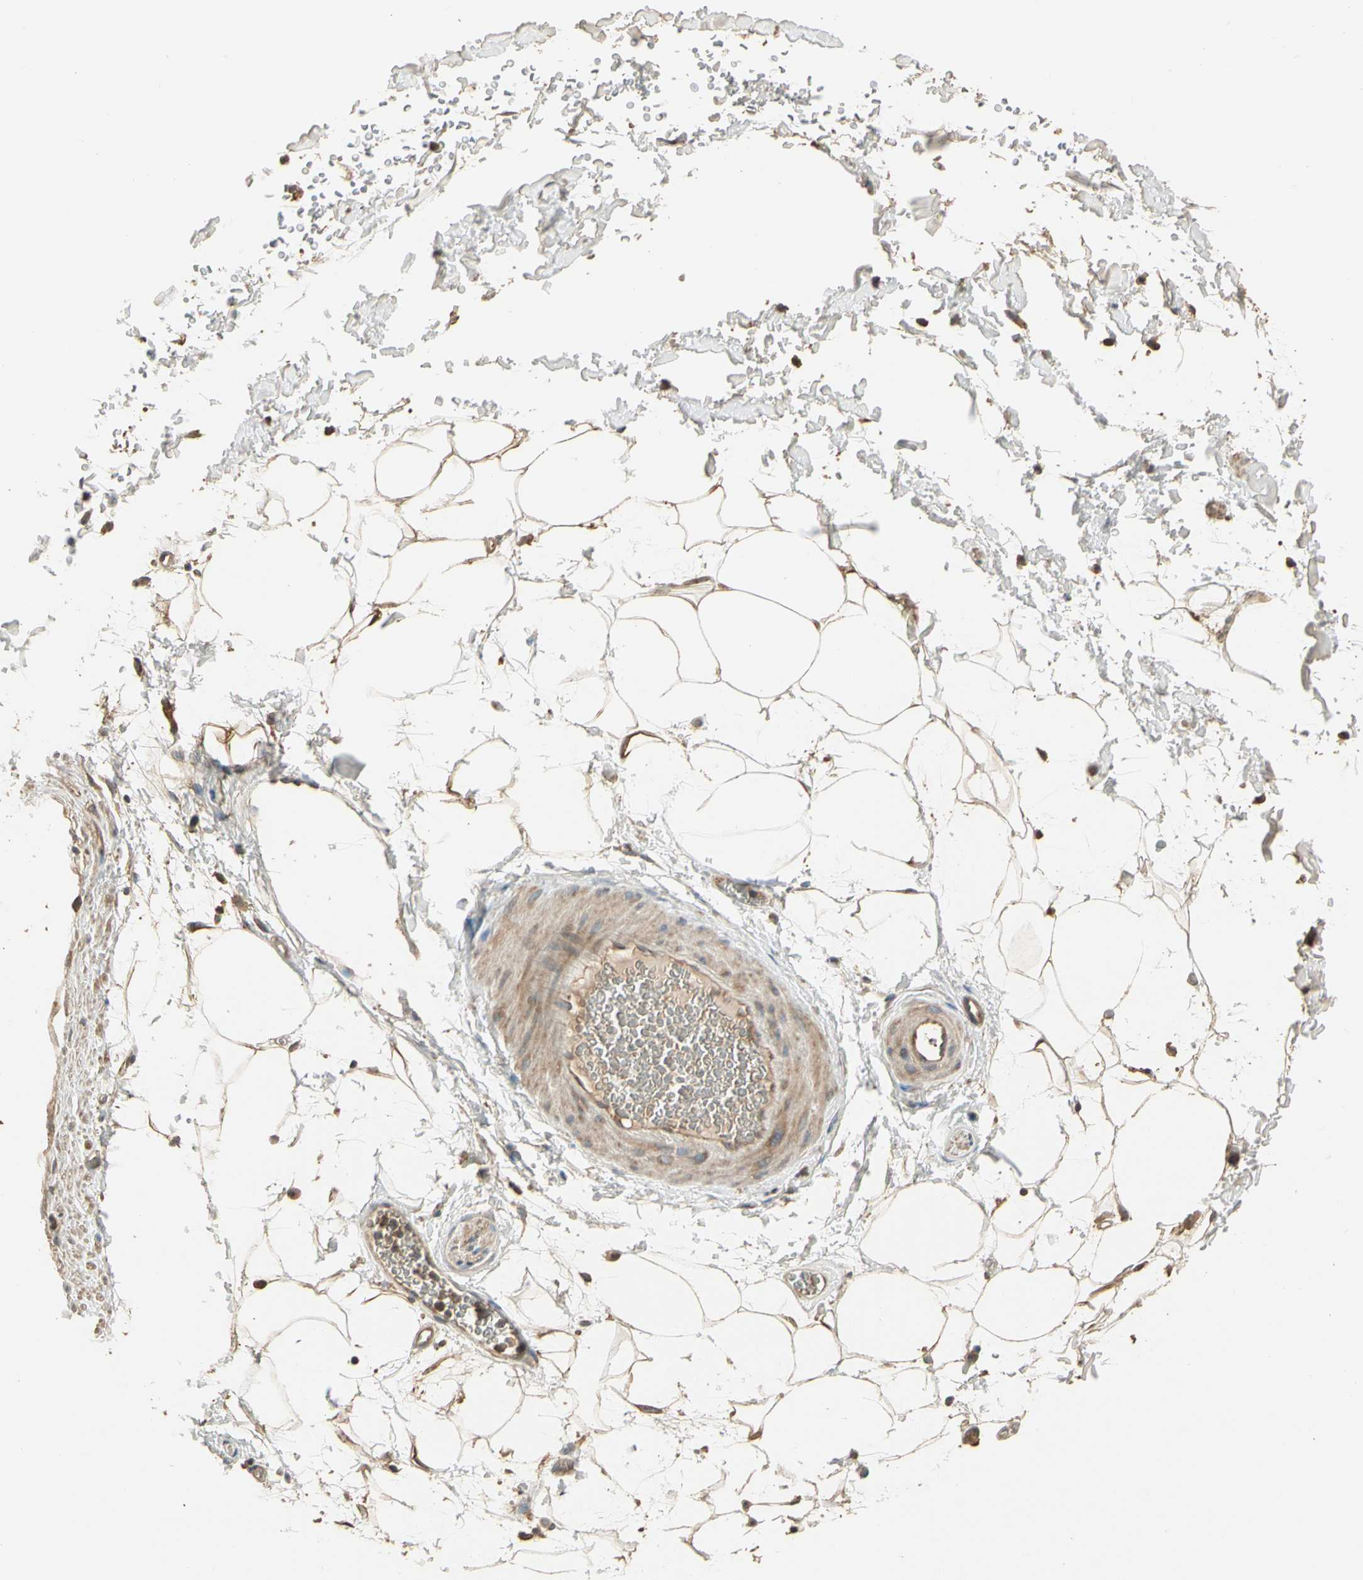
{"staining": {"intensity": "moderate", "quantity": ">75%", "location": "cytoplasmic/membranous"}, "tissue": "adipose tissue", "cell_type": "Adipocytes", "image_type": "normal", "snomed": [{"axis": "morphology", "description": "Normal tissue, NOS"}, {"axis": "topography", "description": "Soft tissue"}], "caption": "The immunohistochemical stain shows moderate cytoplasmic/membranous expression in adipocytes of unremarkable adipose tissue. The protein of interest is stained brown, and the nuclei are stained in blue (DAB (3,3'-diaminobenzidine) IHC with brightfield microscopy, high magnification).", "gene": "TNFRSF21", "patient": {"sex": "male", "age": 72}}